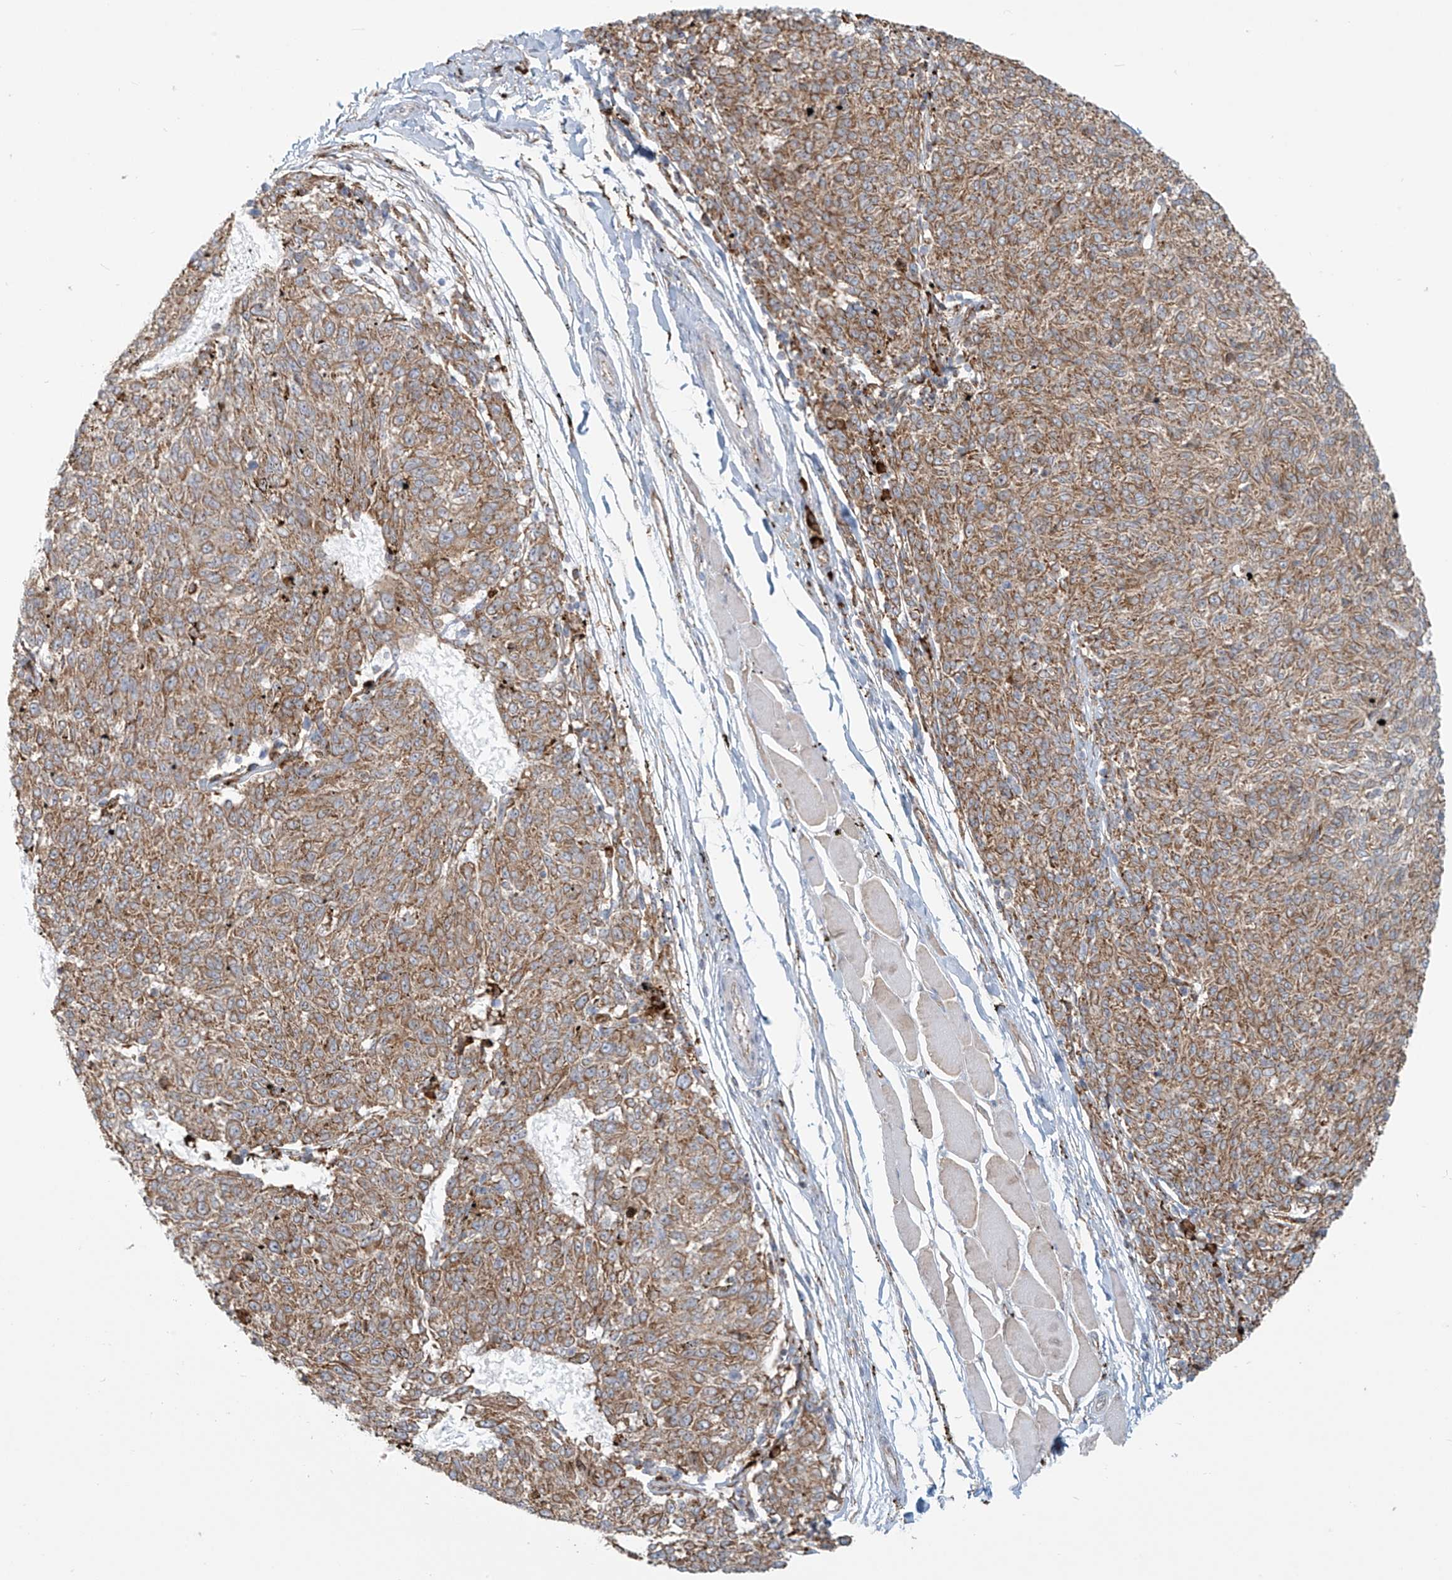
{"staining": {"intensity": "moderate", "quantity": ">75%", "location": "cytoplasmic/membranous"}, "tissue": "melanoma", "cell_type": "Tumor cells", "image_type": "cancer", "snomed": [{"axis": "morphology", "description": "Malignant melanoma, NOS"}, {"axis": "topography", "description": "Skin"}], "caption": "Protein staining by IHC reveals moderate cytoplasmic/membranous staining in about >75% of tumor cells in malignant melanoma. (DAB IHC, brown staining for protein, blue staining for nuclei).", "gene": "KATNIP", "patient": {"sex": "female", "age": 72}}